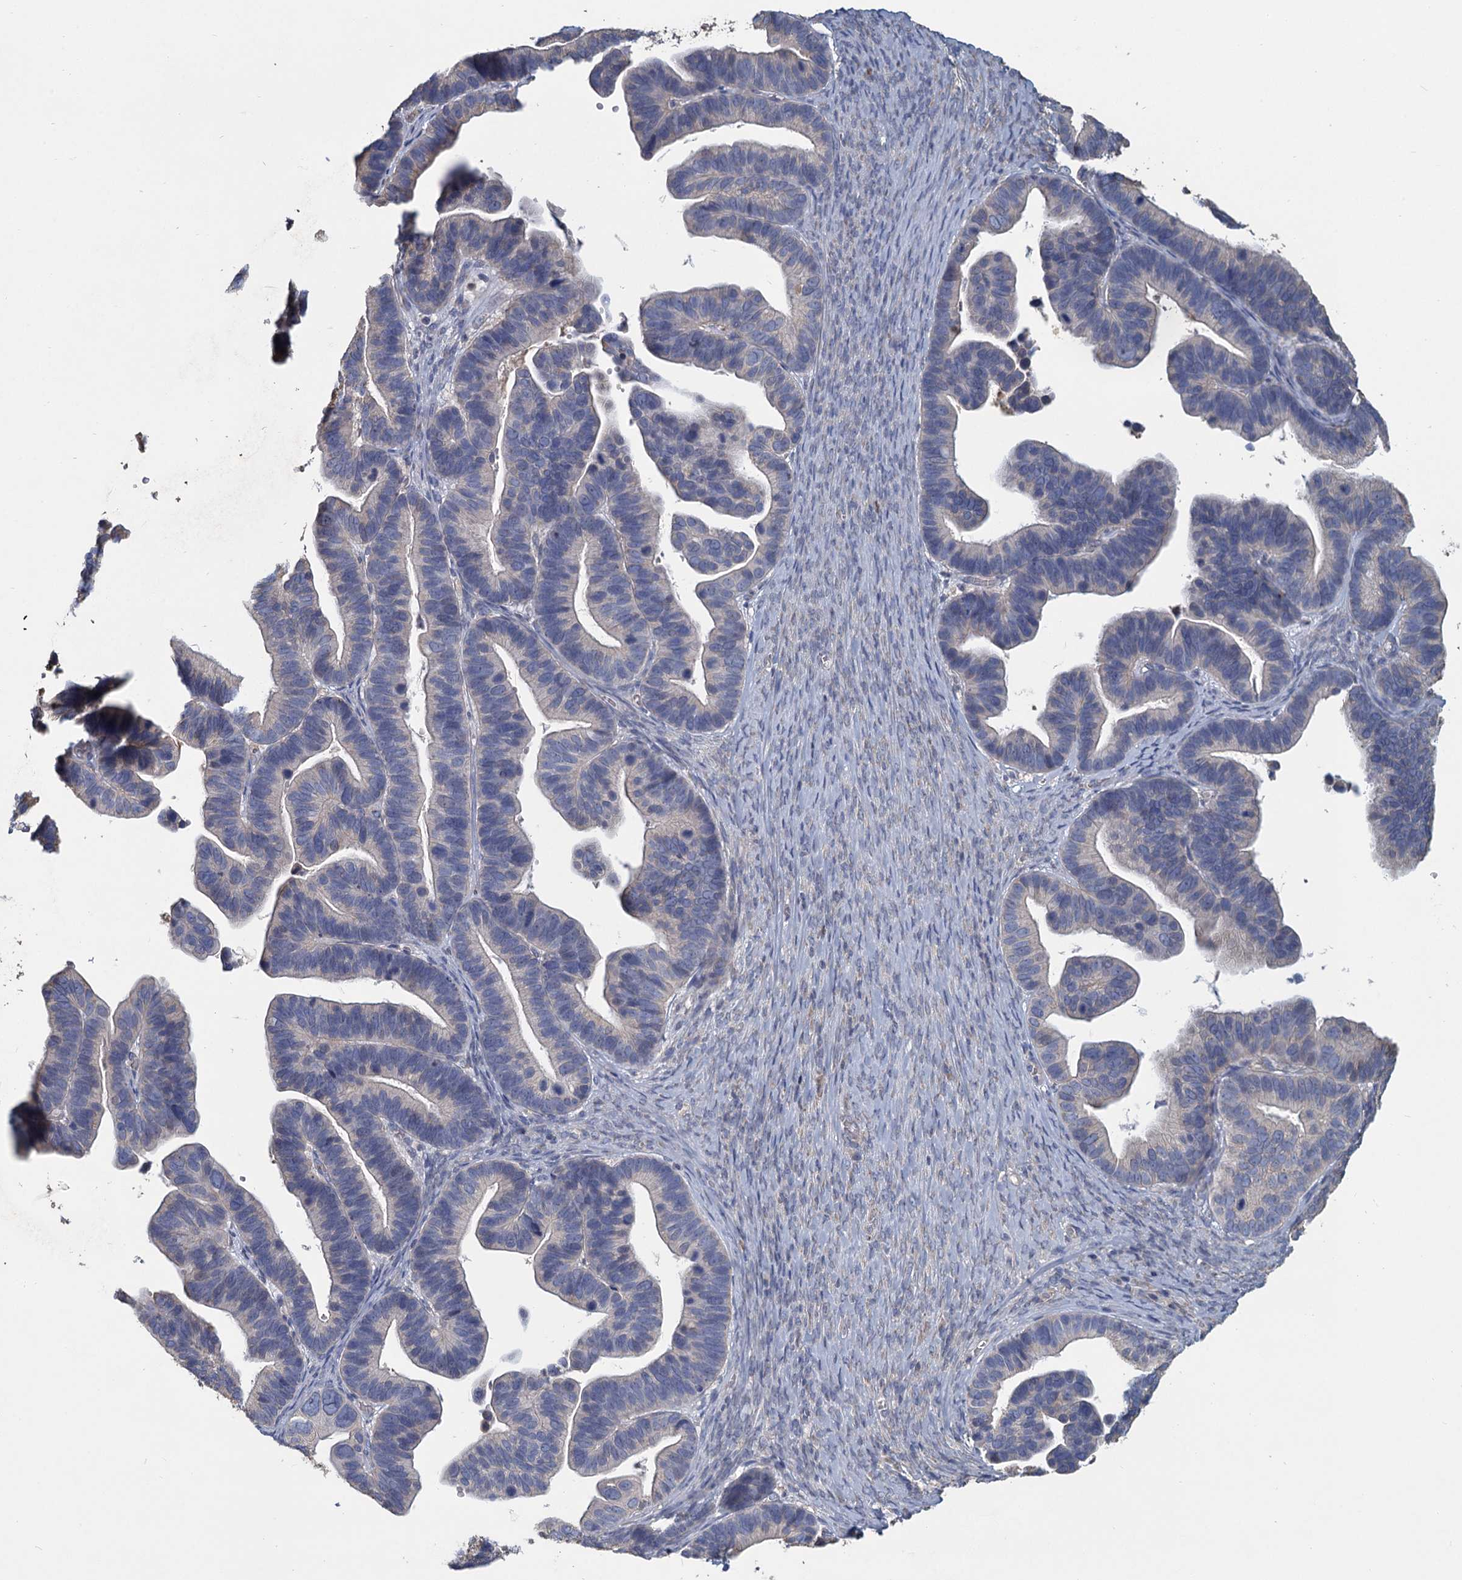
{"staining": {"intensity": "negative", "quantity": "none", "location": "none"}, "tissue": "ovarian cancer", "cell_type": "Tumor cells", "image_type": "cancer", "snomed": [{"axis": "morphology", "description": "Cystadenocarcinoma, serous, NOS"}, {"axis": "topography", "description": "Ovary"}], "caption": "Human ovarian cancer (serous cystadenocarcinoma) stained for a protein using IHC reveals no staining in tumor cells.", "gene": "HES2", "patient": {"sex": "female", "age": 56}}